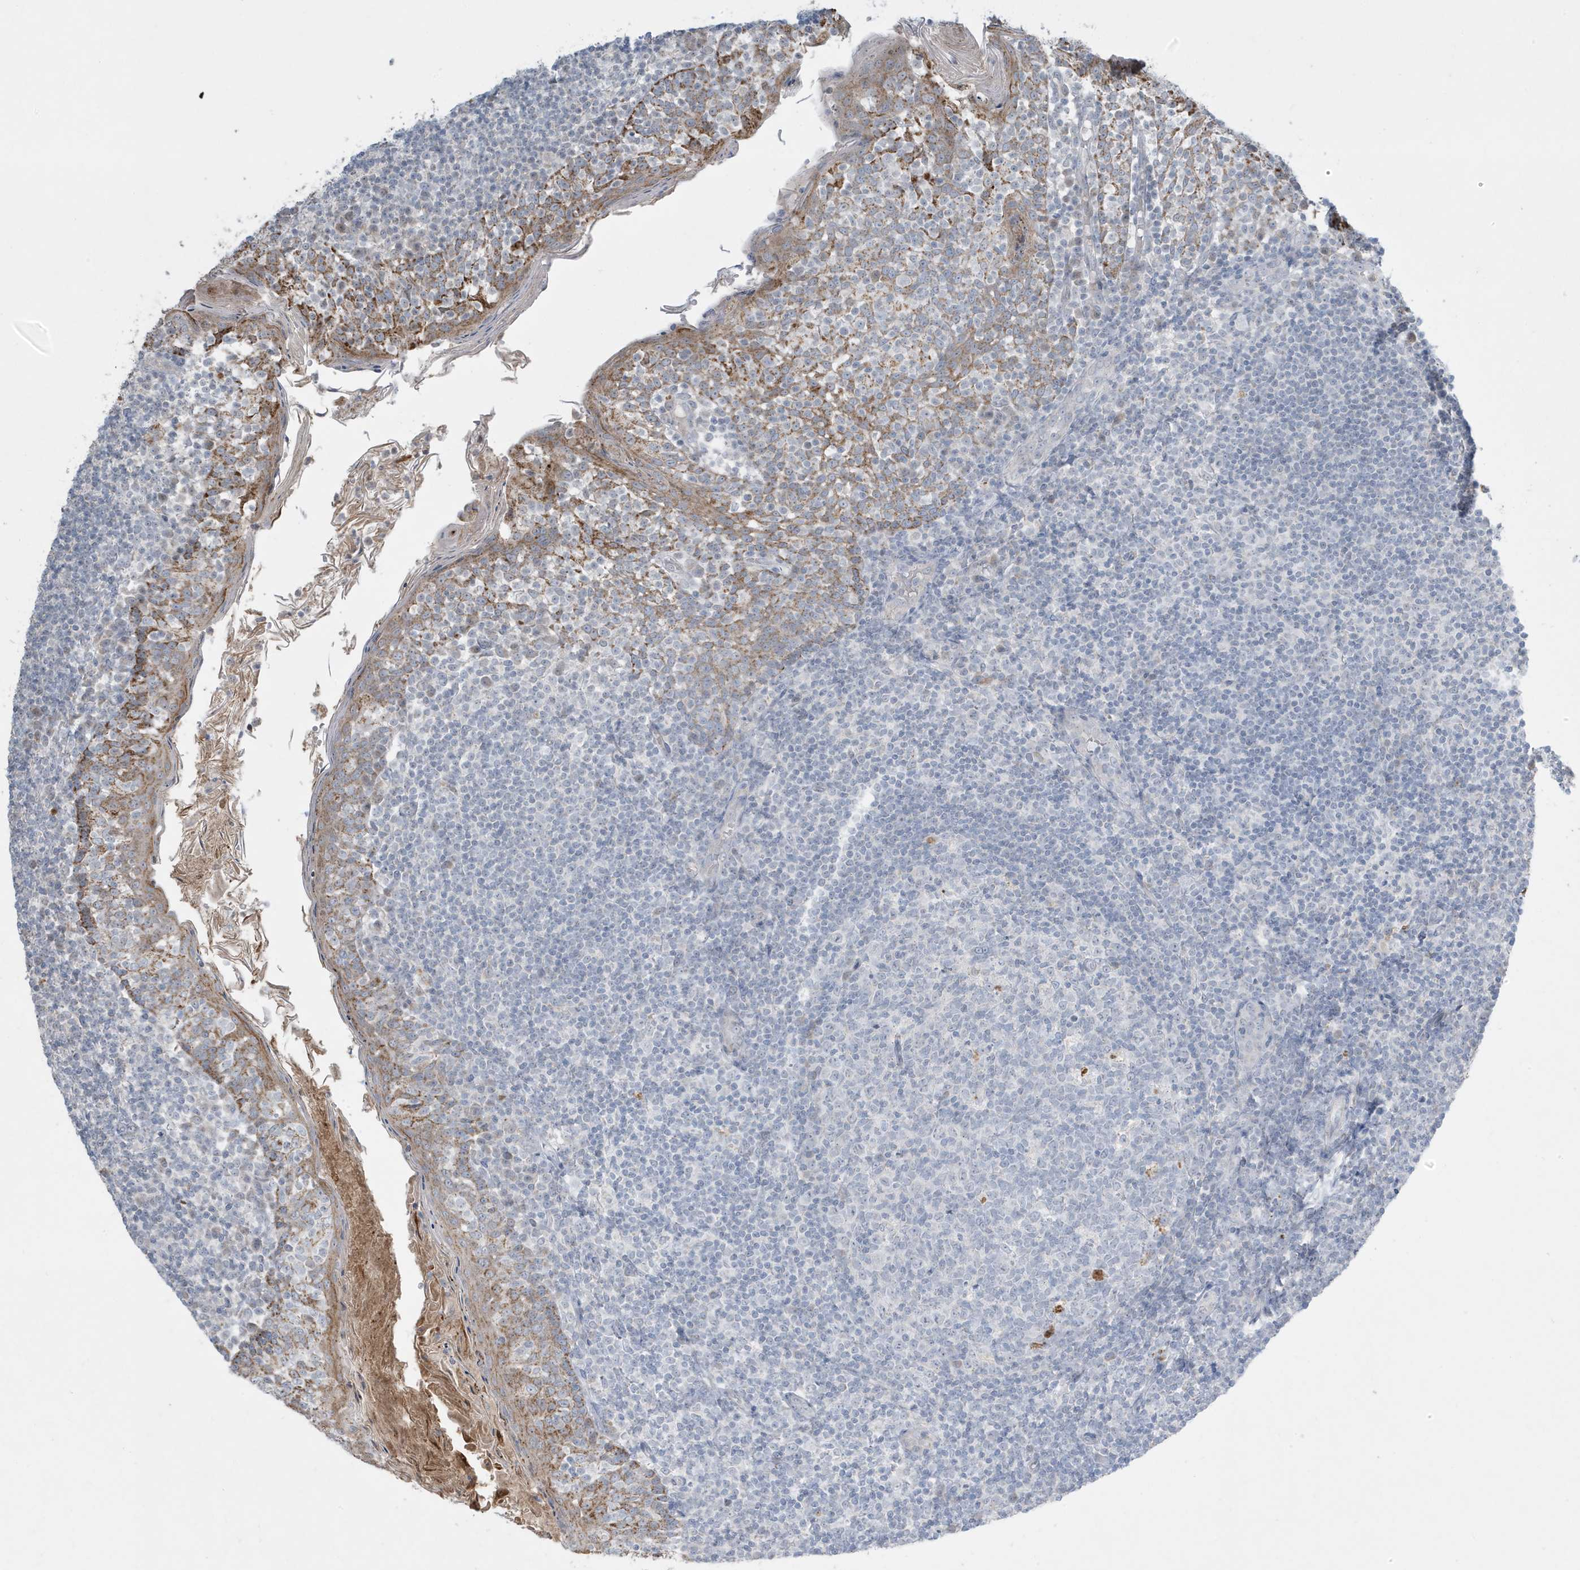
{"staining": {"intensity": "negative", "quantity": "none", "location": "none"}, "tissue": "tonsil", "cell_type": "Germinal center cells", "image_type": "normal", "snomed": [{"axis": "morphology", "description": "Normal tissue, NOS"}, {"axis": "topography", "description": "Tonsil"}], "caption": "The image demonstrates no staining of germinal center cells in benign tonsil.", "gene": "FNDC1", "patient": {"sex": "female", "age": 19}}